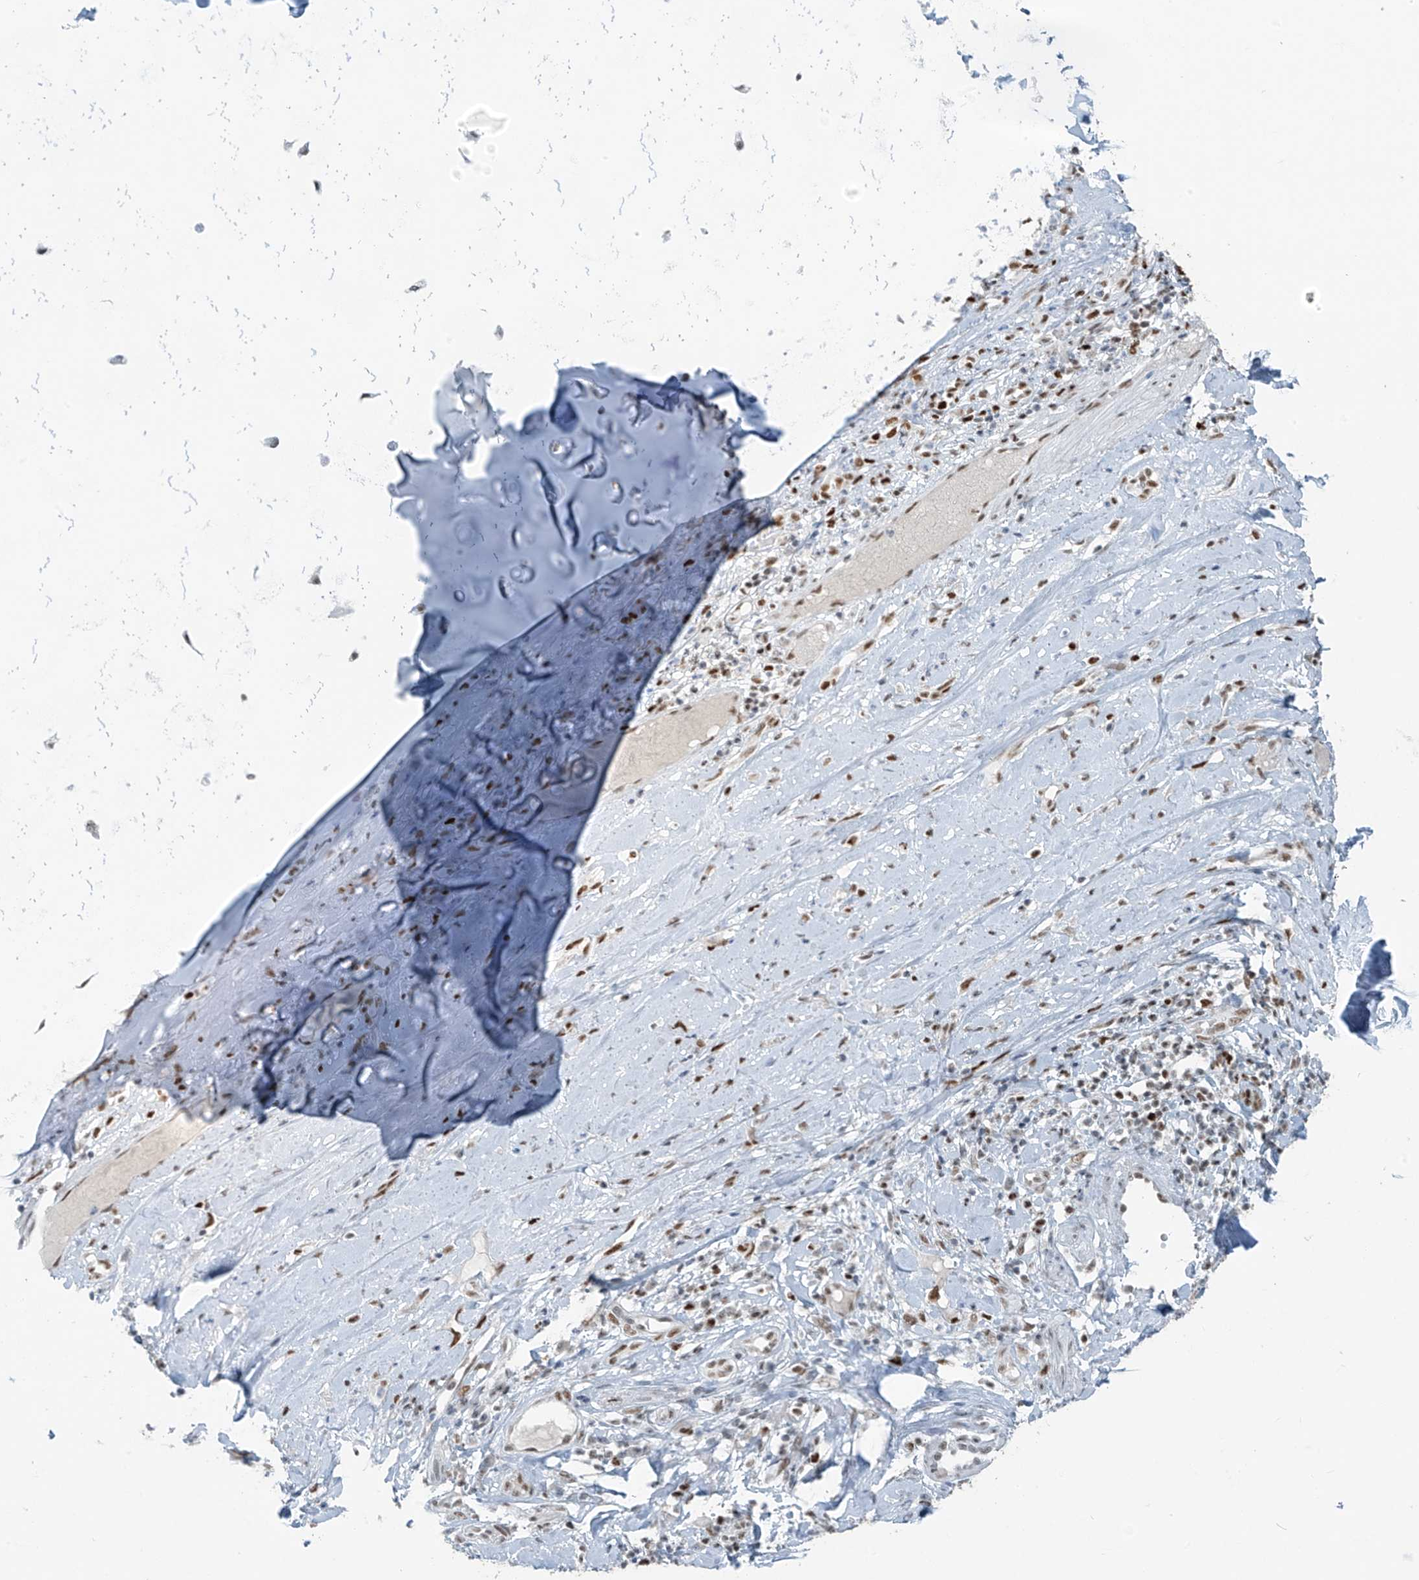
{"staining": {"intensity": "moderate", "quantity": ">75%", "location": "nuclear"}, "tissue": "soft tissue", "cell_type": "Fibroblasts", "image_type": "normal", "snomed": [{"axis": "morphology", "description": "Normal tissue, NOS"}, {"axis": "morphology", "description": "Basal cell carcinoma"}, {"axis": "topography", "description": "Cartilage tissue"}, {"axis": "topography", "description": "Nasopharynx"}, {"axis": "topography", "description": "Oral tissue"}], "caption": "Immunohistochemistry micrograph of unremarkable human soft tissue stained for a protein (brown), which shows medium levels of moderate nuclear expression in about >75% of fibroblasts.", "gene": "WRNIP1", "patient": {"sex": "female", "age": 77}}